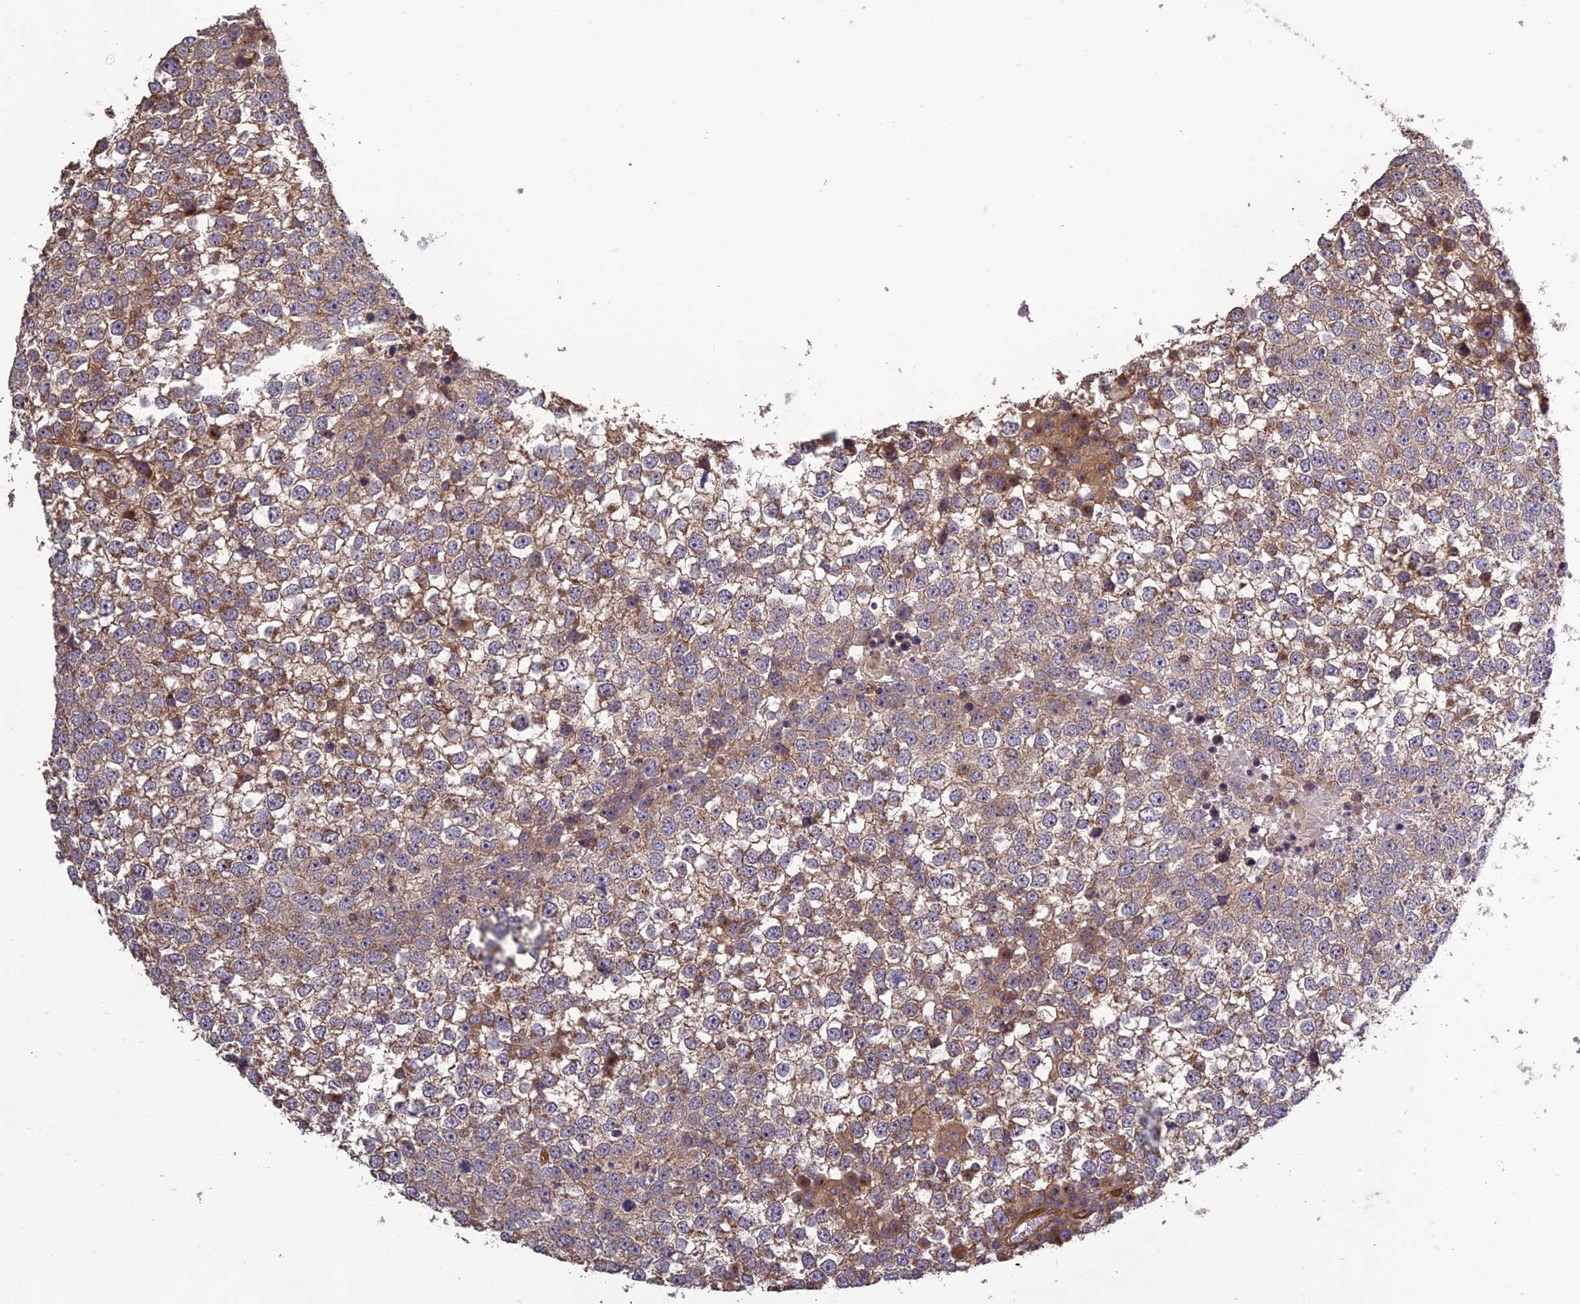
{"staining": {"intensity": "weak", "quantity": "25%-75%", "location": "cytoplasmic/membranous"}, "tissue": "testis cancer", "cell_type": "Tumor cells", "image_type": "cancer", "snomed": [{"axis": "morphology", "description": "Seminoma, NOS"}, {"axis": "topography", "description": "Testis"}], "caption": "This is an image of IHC staining of seminoma (testis), which shows weak staining in the cytoplasmic/membranous of tumor cells.", "gene": "TMEM131L", "patient": {"sex": "male", "age": 65}}